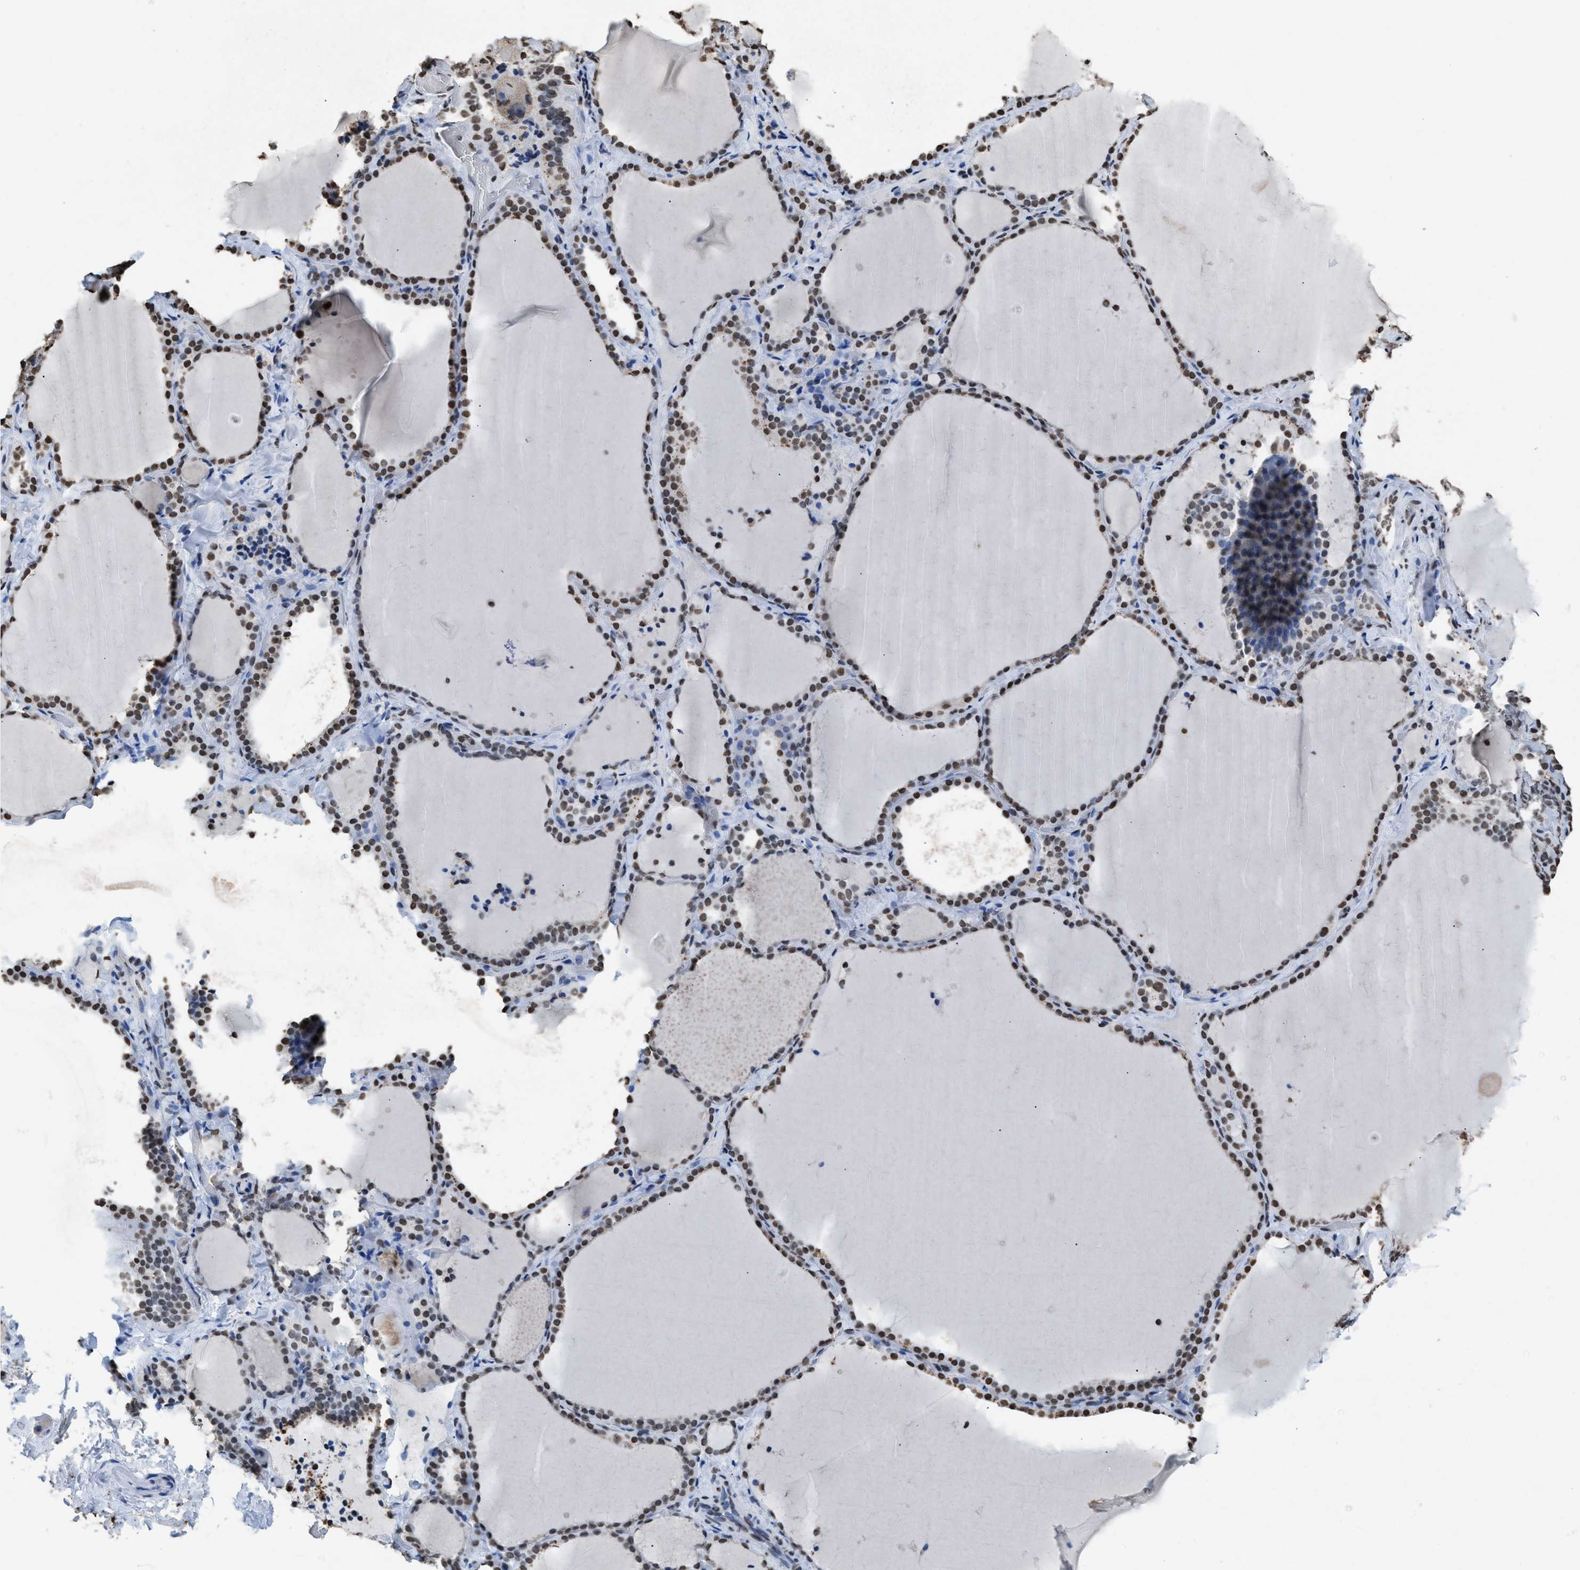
{"staining": {"intensity": "moderate", "quantity": ">75%", "location": "nuclear"}, "tissue": "thyroid gland", "cell_type": "Glandular cells", "image_type": "normal", "snomed": [{"axis": "morphology", "description": "Normal tissue, NOS"}, {"axis": "topography", "description": "Thyroid gland"}], "caption": "Immunohistochemistry histopathology image of unremarkable thyroid gland: thyroid gland stained using immunohistochemistry (IHC) shows medium levels of moderate protein expression localized specifically in the nuclear of glandular cells, appearing as a nuclear brown color.", "gene": "NUP88", "patient": {"sex": "female", "age": 22}}